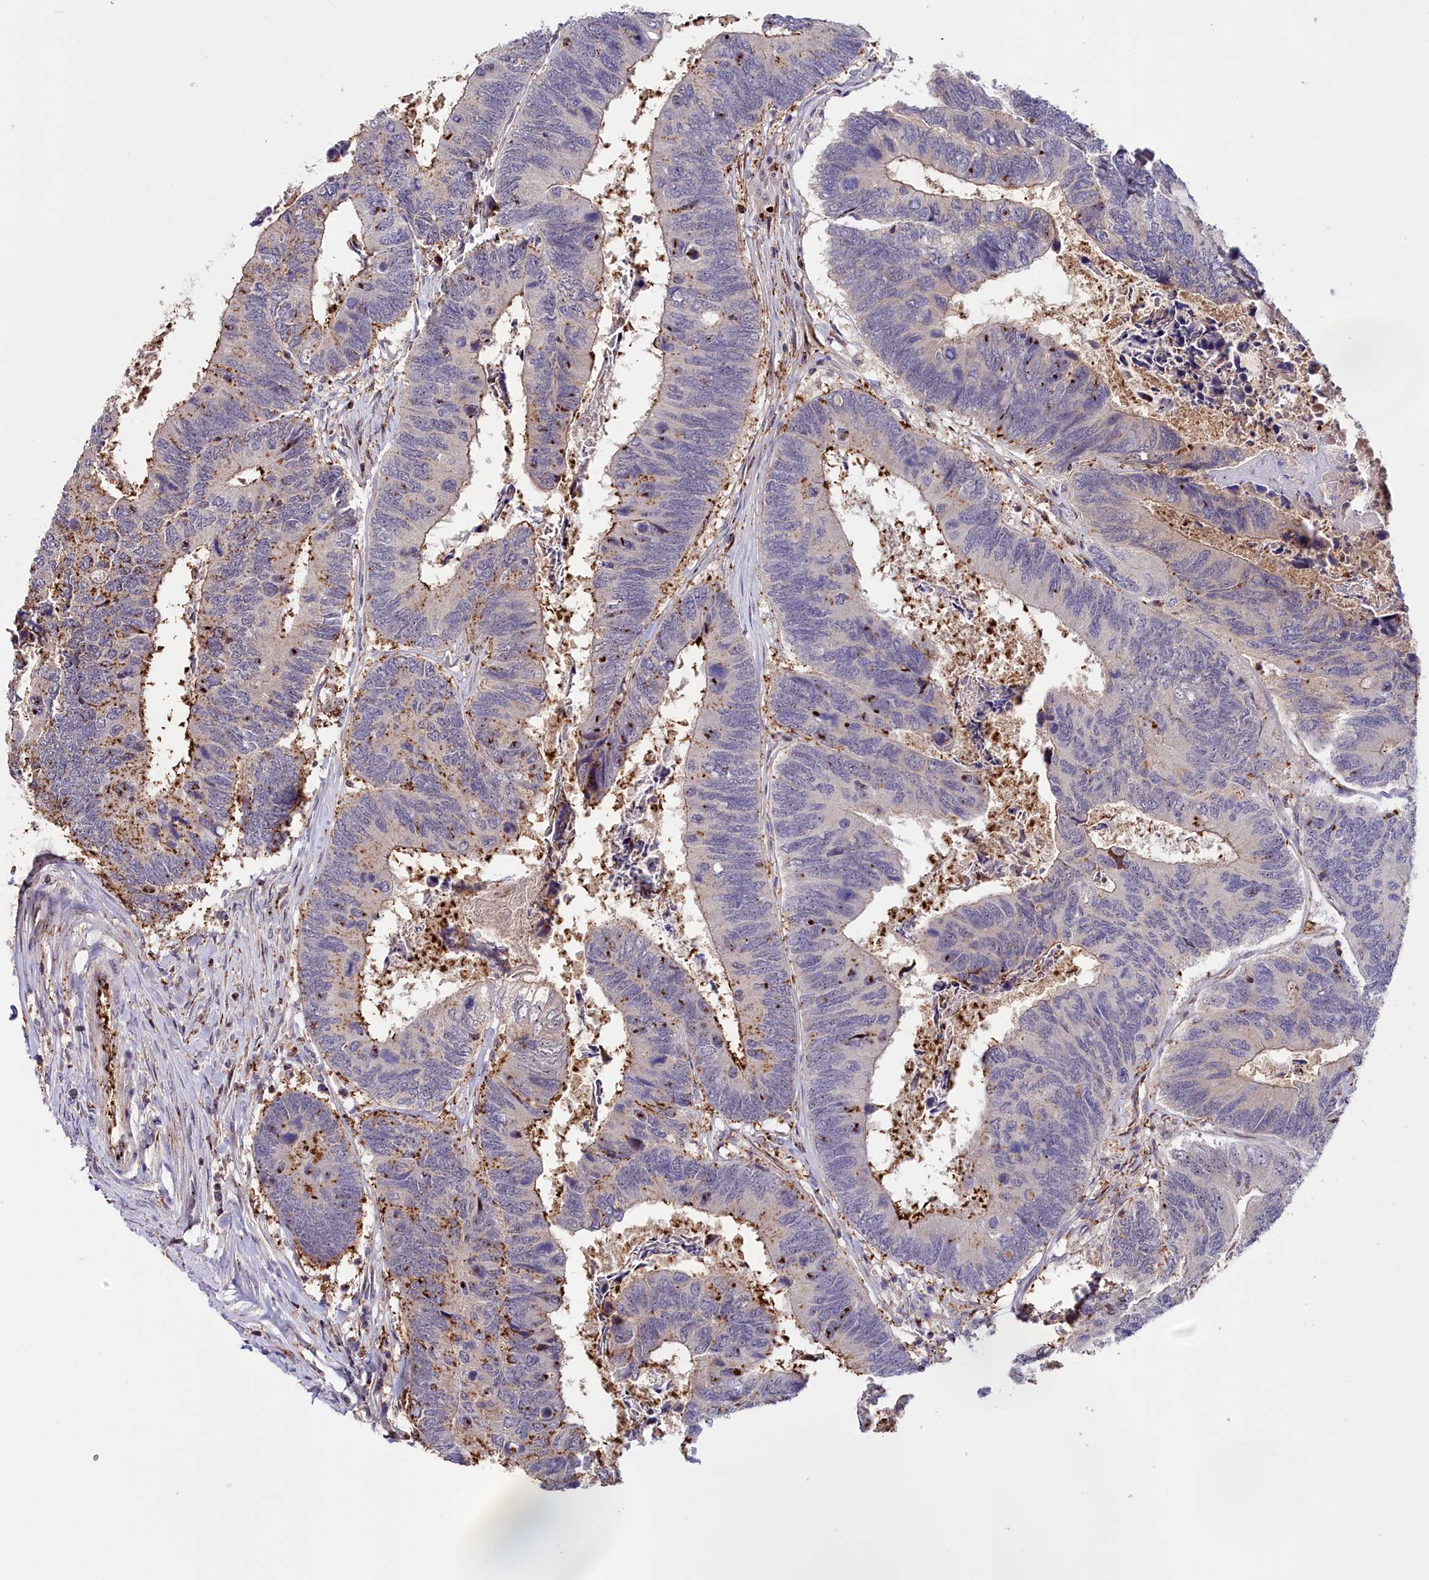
{"staining": {"intensity": "negative", "quantity": "none", "location": "none"}, "tissue": "colorectal cancer", "cell_type": "Tumor cells", "image_type": "cancer", "snomed": [{"axis": "morphology", "description": "Adenocarcinoma, NOS"}, {"axis": "topography", "description": "Colon"}], "caption": "Tumor cells show no significant positivity in adenocarcinoma (colorectal).", "gene": "NEURL4", "patient": {"sex": "female", "age": 67}}